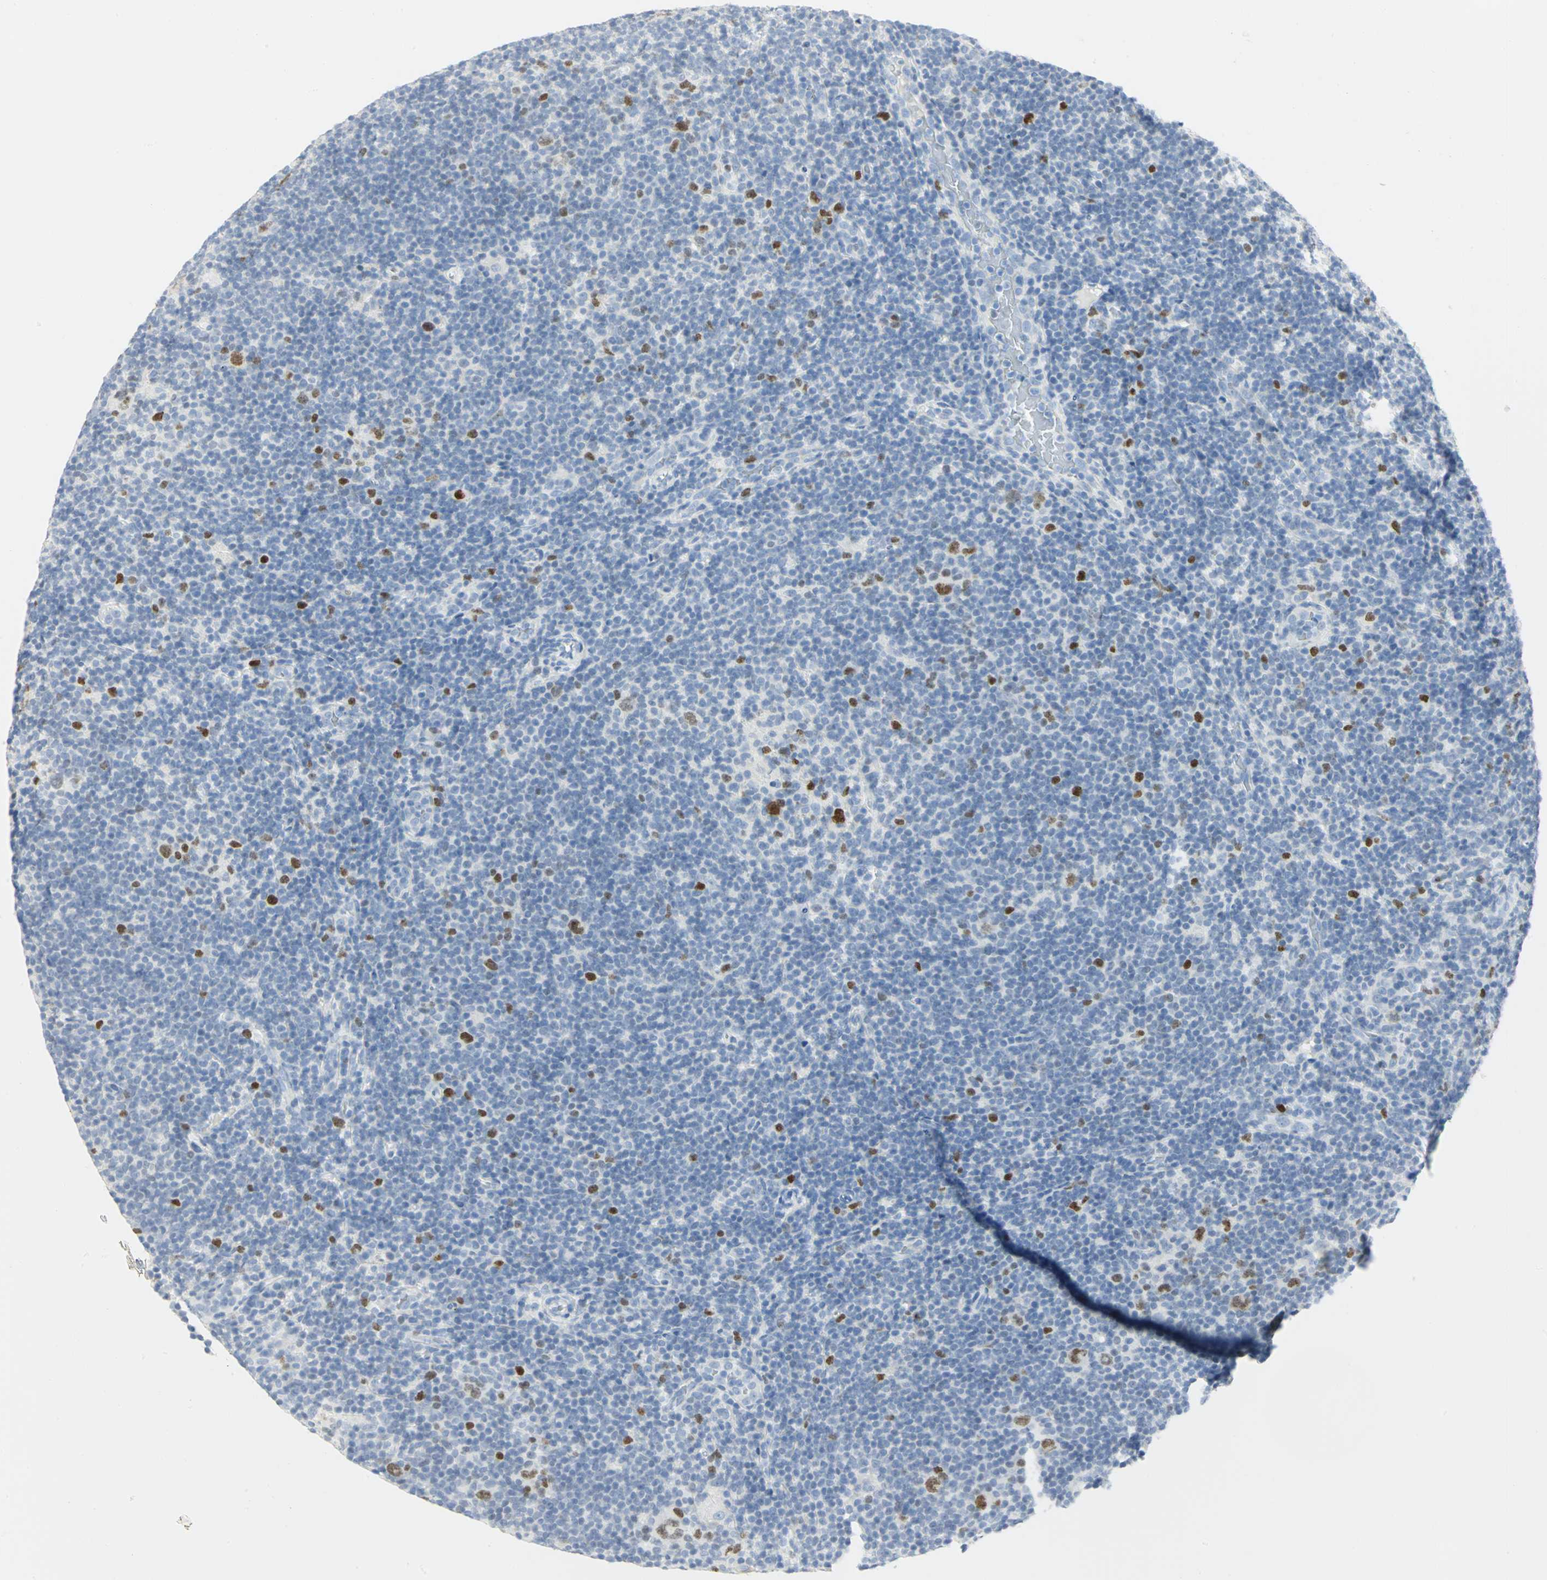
{"staining": {"intensity": "strong", "quantity": "<25%", "location": "nuclear"}, "tissue": "lymphoma", "cell_type": "Tumor cells", "image_type": "cancer", "snomed": [{"axis": "morphology", "description": "Hodgkin's disease, NOS"}, {"axis": "topography", "description": "Lymph node"}], "caption": "Lymphoma stained with a brown dye reveals strong nuclear positive expression in approximately <25% of tumor cells.", "gene": "HELLS", "patient": {"sex": "female", "age": 57}}